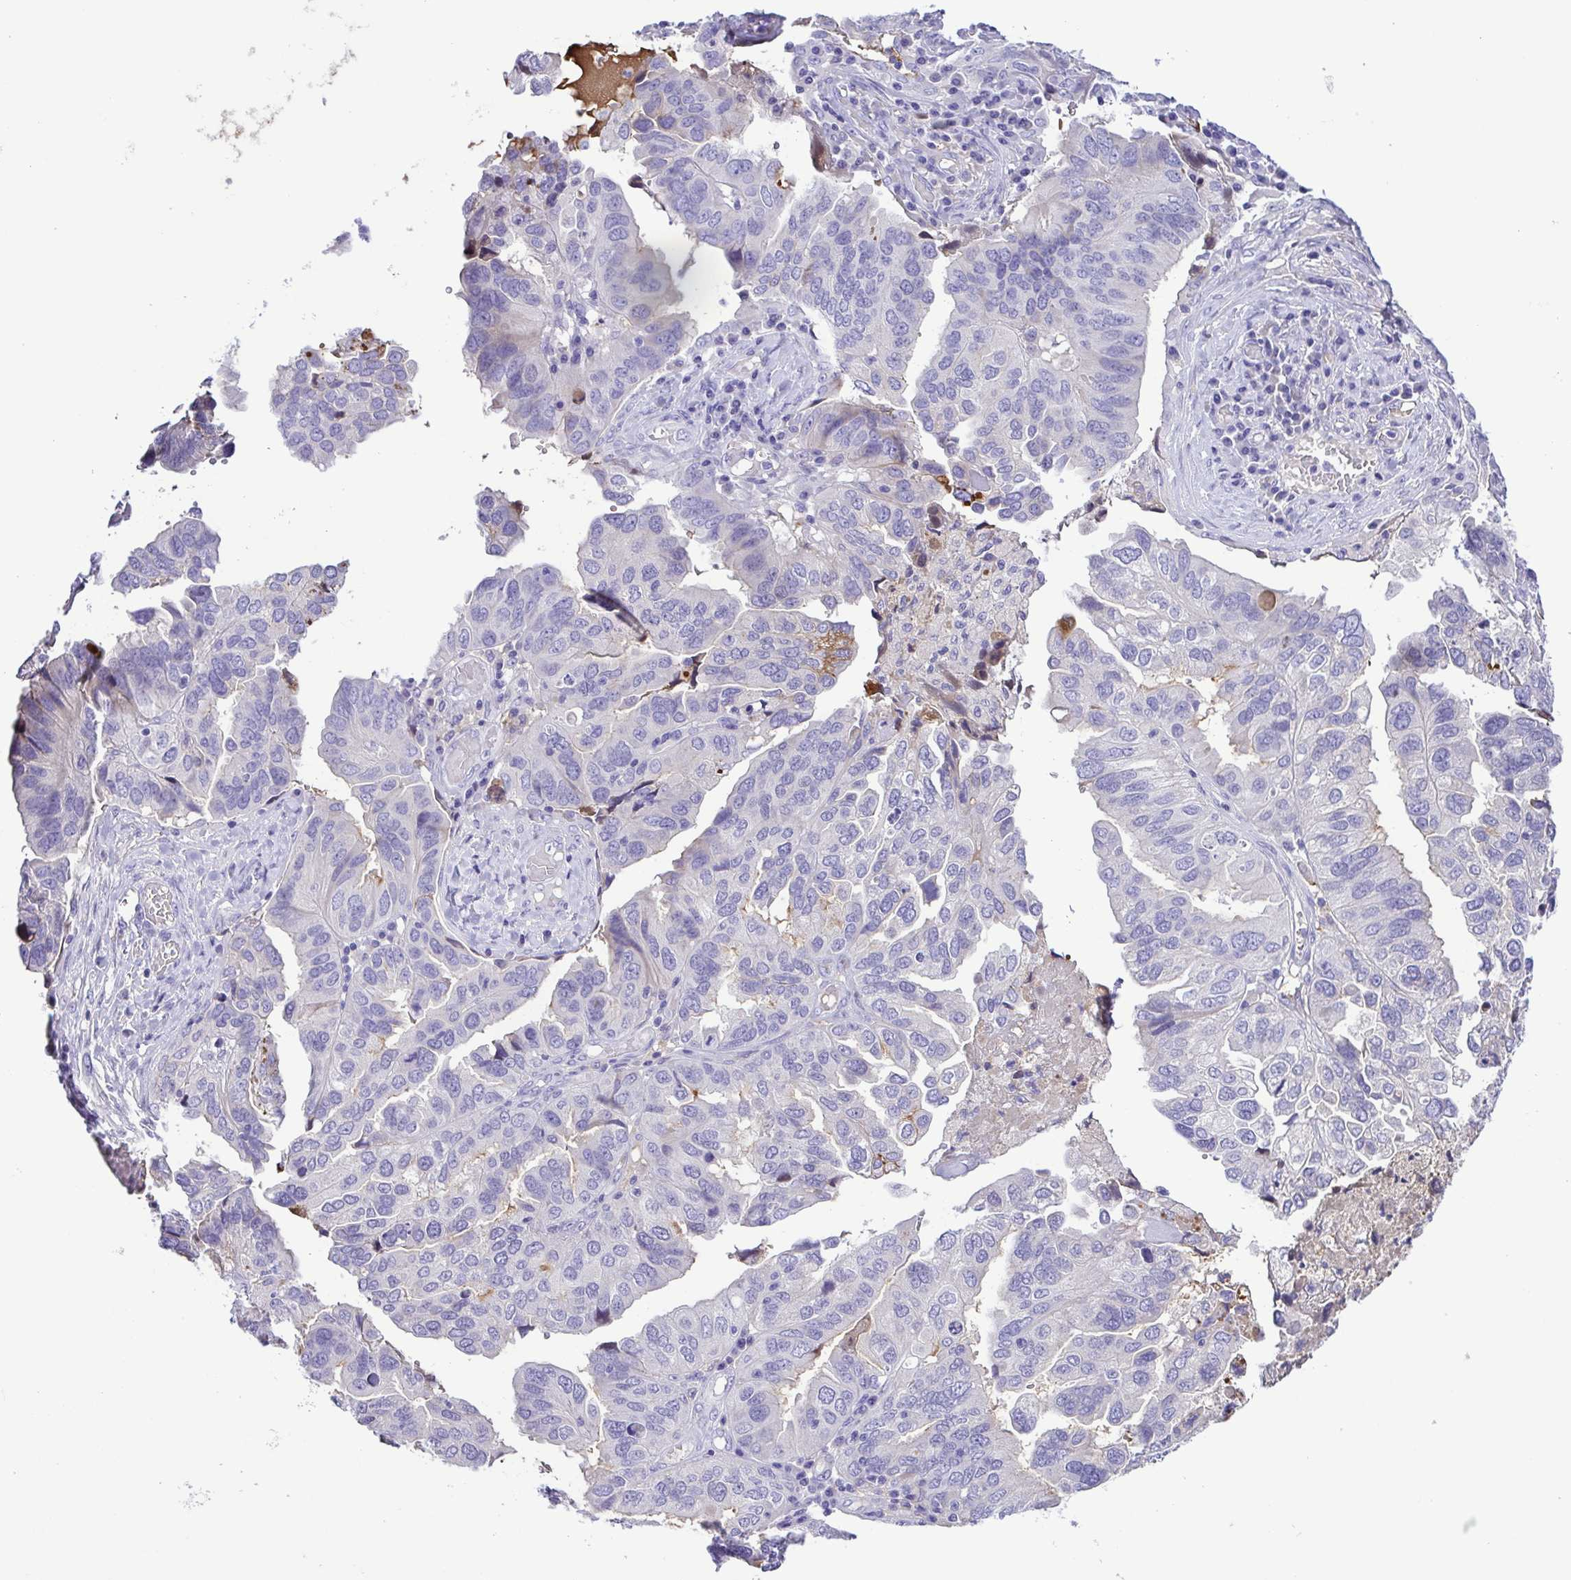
{"staining": {"intensity": "negative", "quantity": "none", "location": "none"}, "tissue": "ovarian cancer", "cell_type": "Tumor cells", "image_type": "cancer", "snomed": [{"axis": "morphology", "description": "Cystadenocarcinoma, serous, NOS"}, {"axis": "topography", "description": "Ovary"}], "caption": "The IHC micrograph has no significant positivity in tumor cells of serous cystadenocarcinoma (ovarian) tissue. Nuclei are stained in blue.", "gene": "IGFL1", "patient": {"sex": "female", "age": 79}}